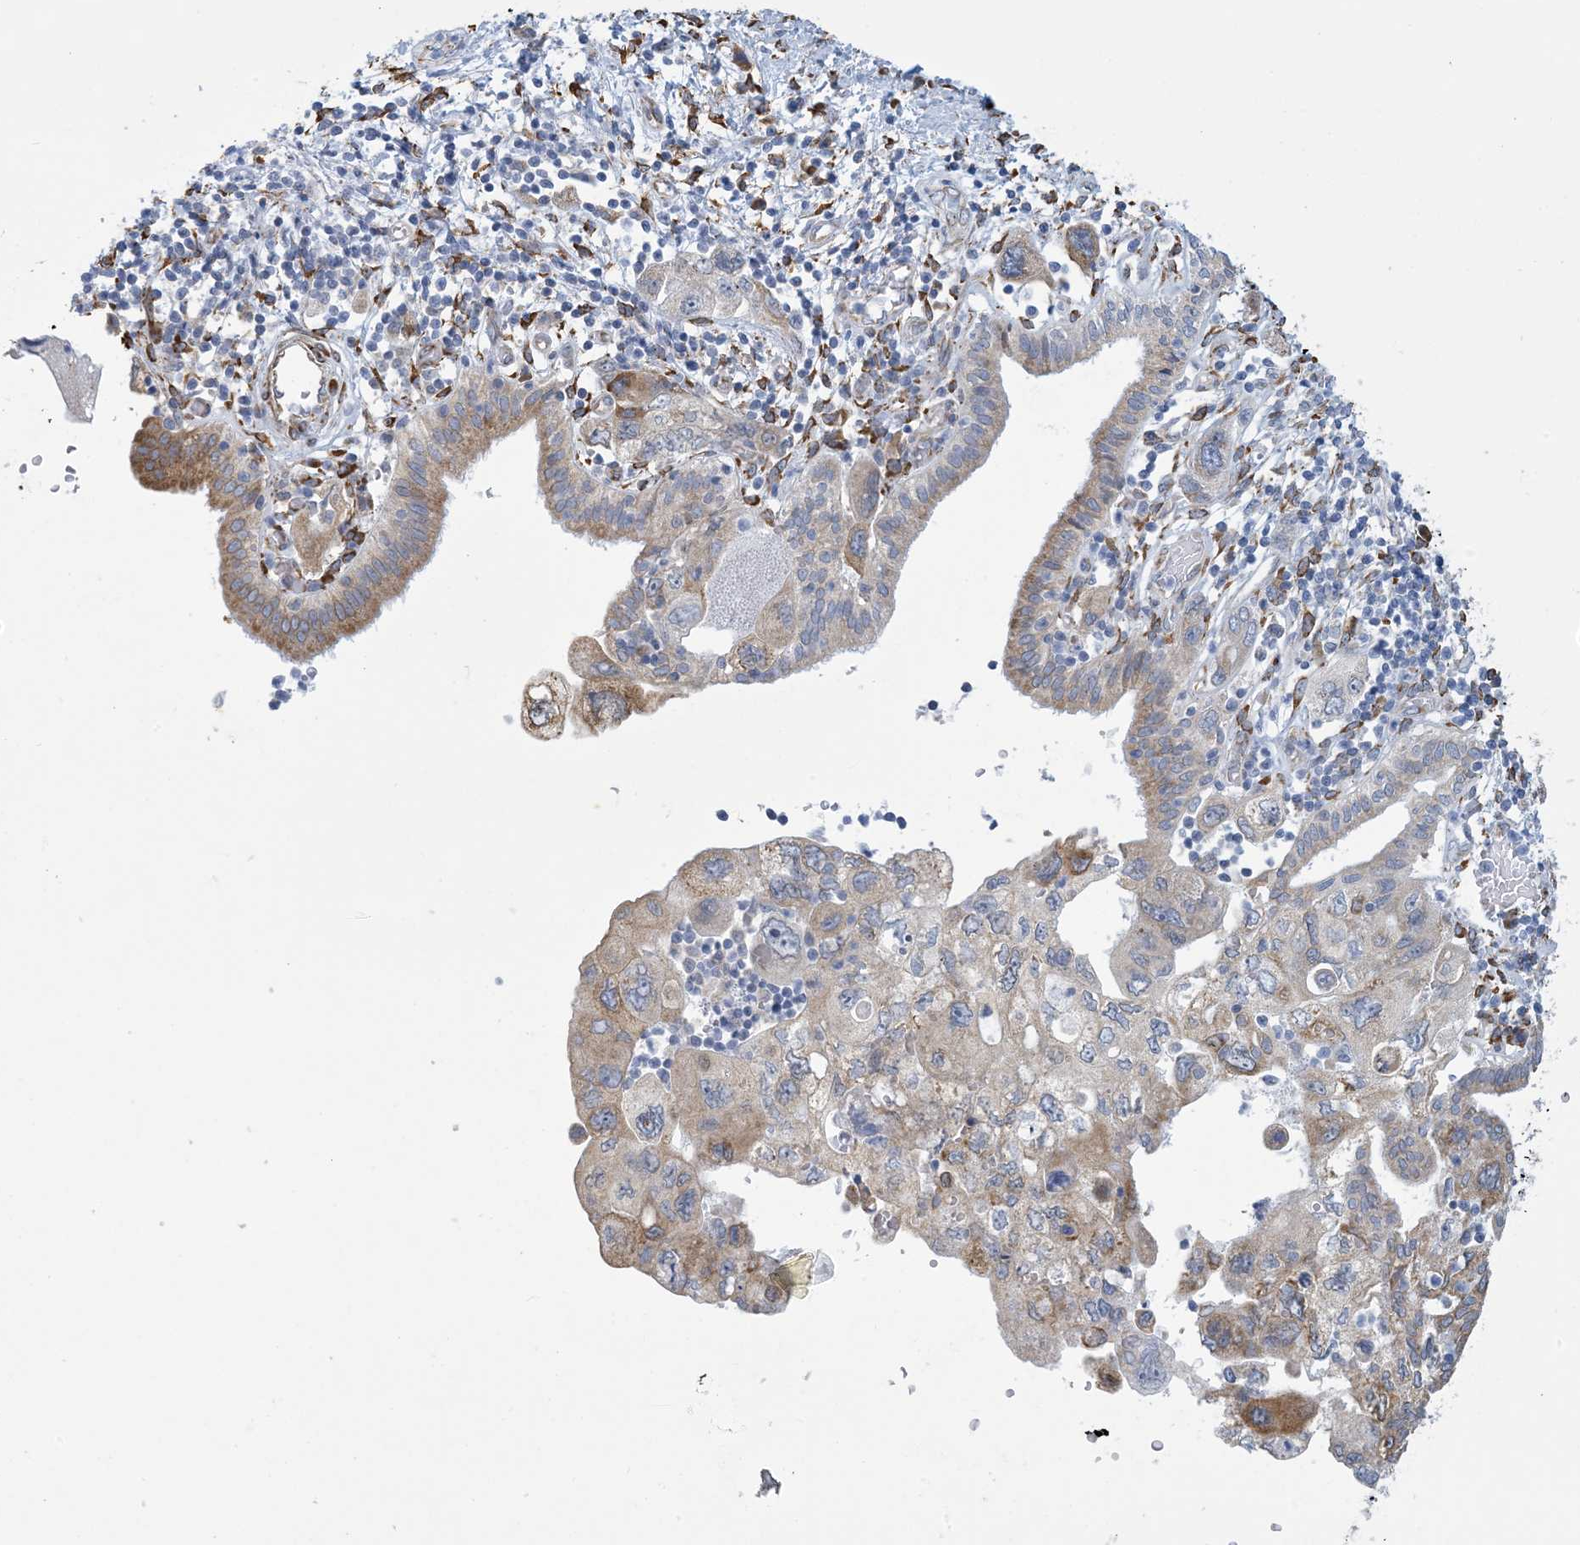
{"staining": {"intensity": "moderate", "quantity": "<25%", "location": "cytoplasmic/membranous"}, "tissue": "pancreatic cancer", "cell_type": "Tumor cells", "image_type": "cancer", "snomed": [{"axis": "morphology", "description": "Adenocarcinoma, NOS"}, {"axis": "topography", "description": "Pancreas"}], "caption": "Immunohistochemistry (IHC) of human pancreatic adenocarcinoma reveals low levels of moderate cytoplasmic/membranous expression in about <25% of tumor cells.", "gene": "CCDC14", "patient": {"sex": "female", "age": 73}}